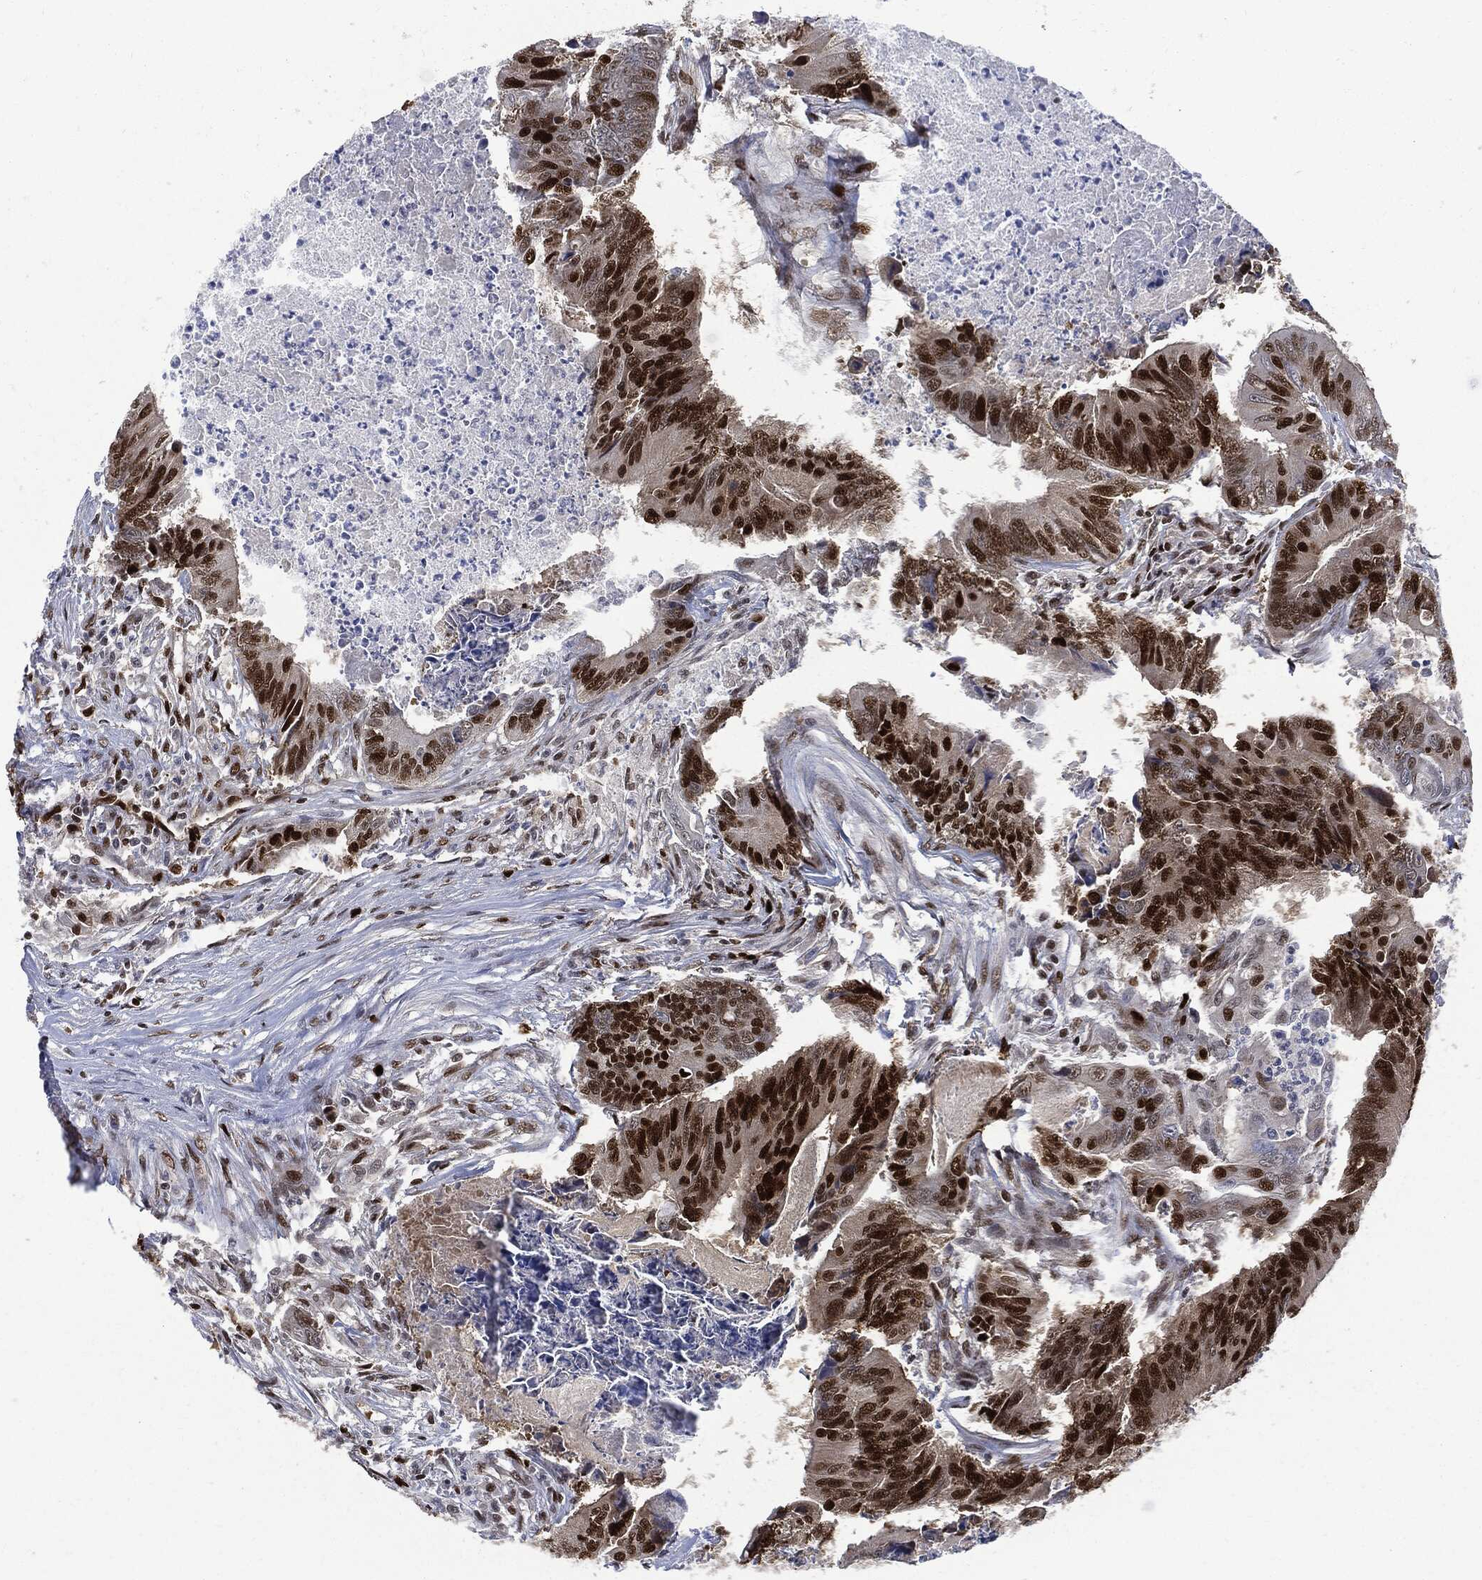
{"staining": {"intensity": "strong", "quantity": "25%-75%", "location": "nuclear"}, "tissue": "colorectal cancer", "cell_type": "Tumor cells", "image_type": "cancer", "snomed": [{"axis": "morphology", "description": "Adenocarcinoma, NOS"}, {"axis": "topography", "description": "Colon"}], "caption": "DAB (3,3'-diaminobenzidine) immunohistochemical staining of colorectal adenocarcinoma displays strong nuclear protein positivity in approximately 25%-75% of tumor cells.", "gene": "PCNA", "patient": {"sex": "male", "age": 84}}